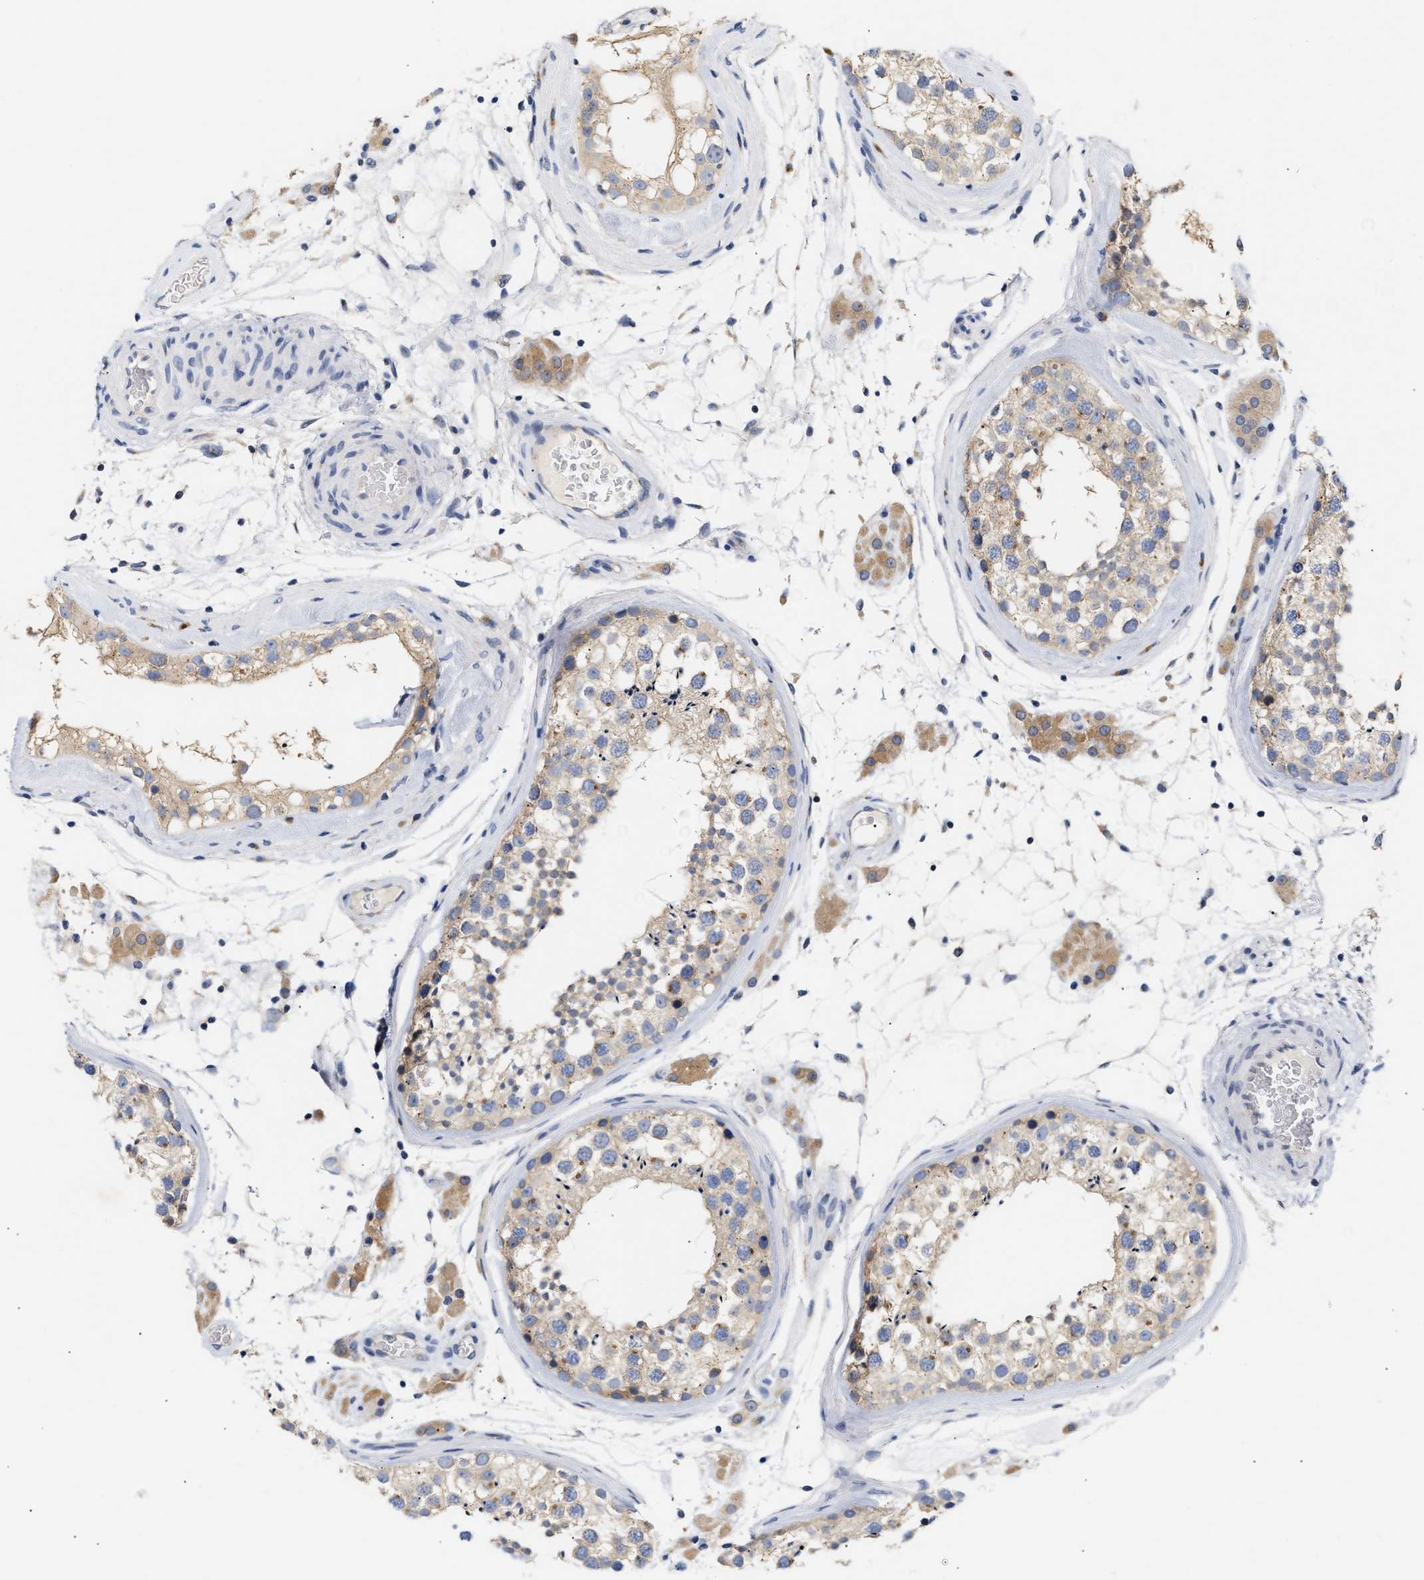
{"staining": {"intensity": "weak", "quantity": ">75%", "location": "cytoplasmic/membranous"}, "tissue": "testis", "cell_type": "Cells in seminiferous ducts", "image_type": "normal", "snomed": [{"axis": "morphology", "description": "Normal tissue, NOS"}, {"axis": "topography", "description": "Testis"}], "caption": "Immunohistochemistry (IHC) micrograph of benign testis: human testis stained using immunohistochemistry reveals low levels of weak protein expression localized specifically in the cytoplasmic/membranous of cells in seminiferous ducts, appearing as a cytoplasmic/membranous brown color.", "gene": "TRIM50", "patient": {"sex": "male", "age": 46}}